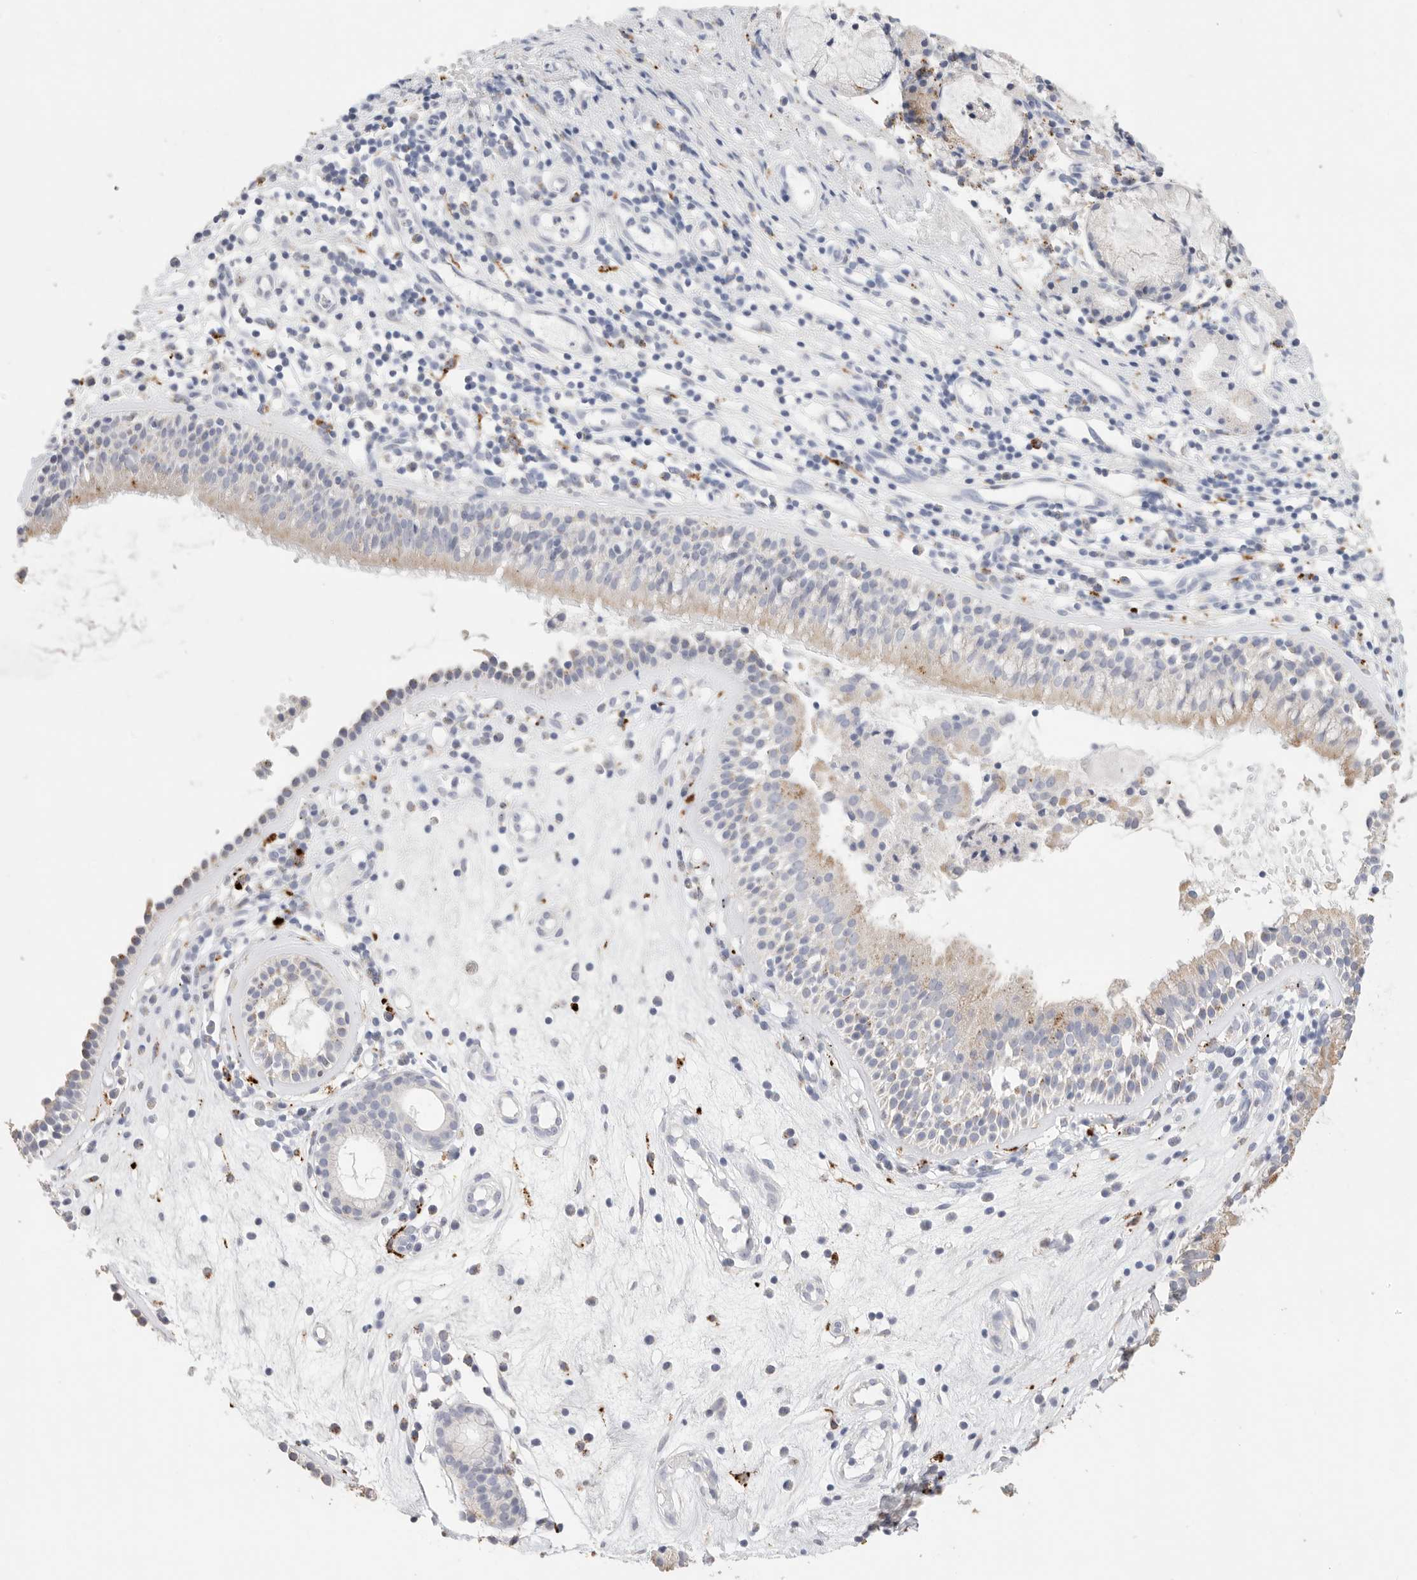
{"staining": {"intensity": "negative", "quantity": "none", "location": "none"}, "tissue": "nasopharynx", "cell_type": "Respiratory epithelial cells", "image_type": "normal", "snomed": [{"axis": "morphology", "description": "Normal tissue, NOS"}, {"axis": "topography", "description": "Nasopharynx"}], "caption": "DAB immunohistochemical staining of unremarkable nasopharynx reveals no significant staining in respiratory epithelial cells. The staining was performed using DAB (3,3'-diaminobenzidine) to visualize the protein expression in brown, while the nuclei were stained in blue with hematoxylin (Magnification: 20x).", "gene": "GGH", "patient": {"sex": "female", "age": 39}}